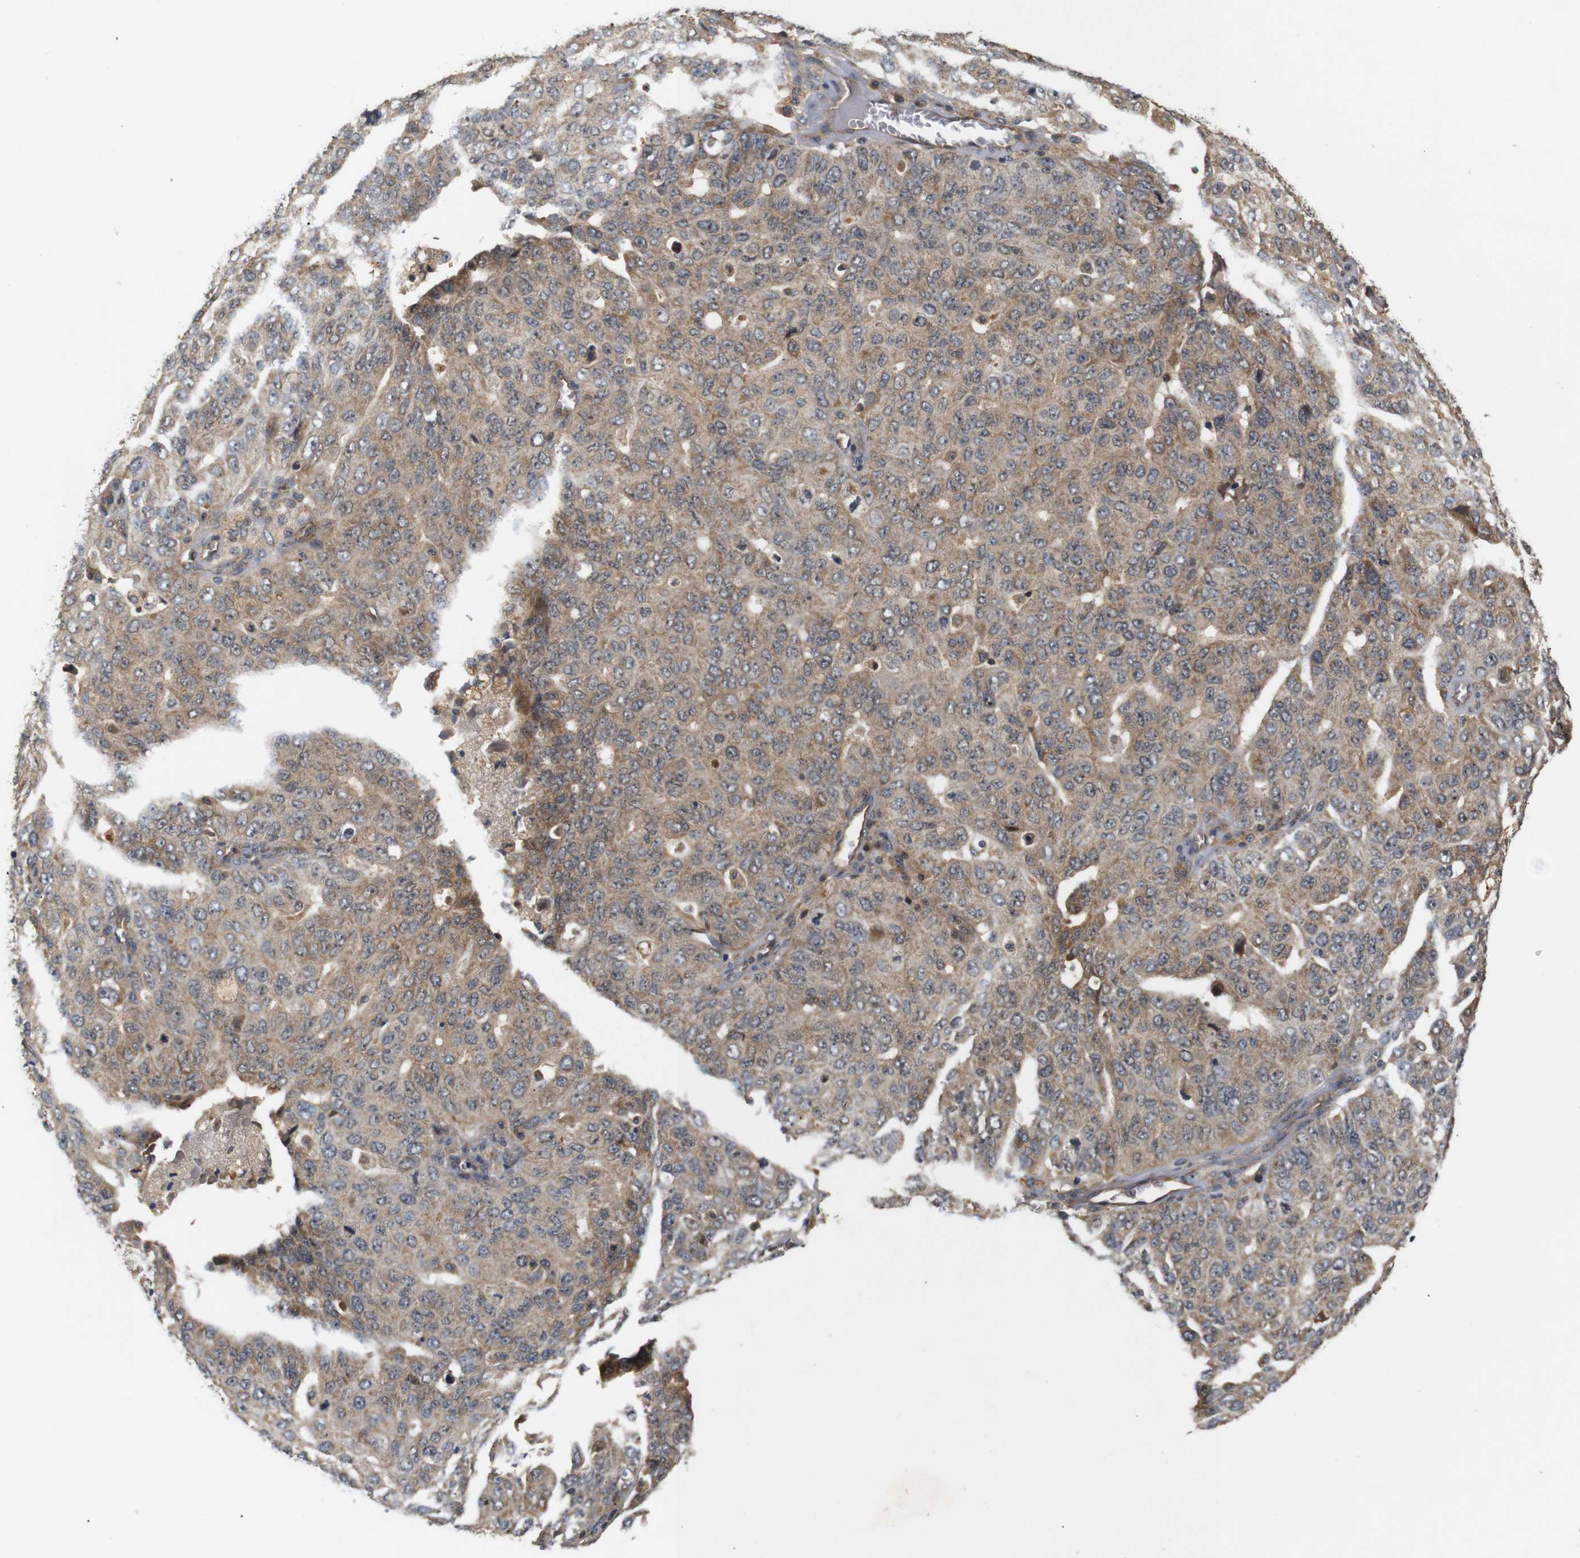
{"staining": {"intensity": "moderate", "quantity": ">75%", "location": "cytoplasmic/membranous"}, "tissue": "ovarian cancer", "cell_type": "Tumor cells", "image_type": "cancer", "snomed": [{"axis": "morphology", "description": "Carcinoma, endometroid"}, {"axis": "topography", "description": "Ovary"}], "caption": "The micrograph demonstrates a brown stain indicating the presence of a protein in the cytoplasmic/membranous of tumor cells in ovarian cancer. (brown staining indicates protein expression, while blue staining denotes nuclei).", "gene": "RIPK1", "patient": {"sex": "female", "age": 62}}